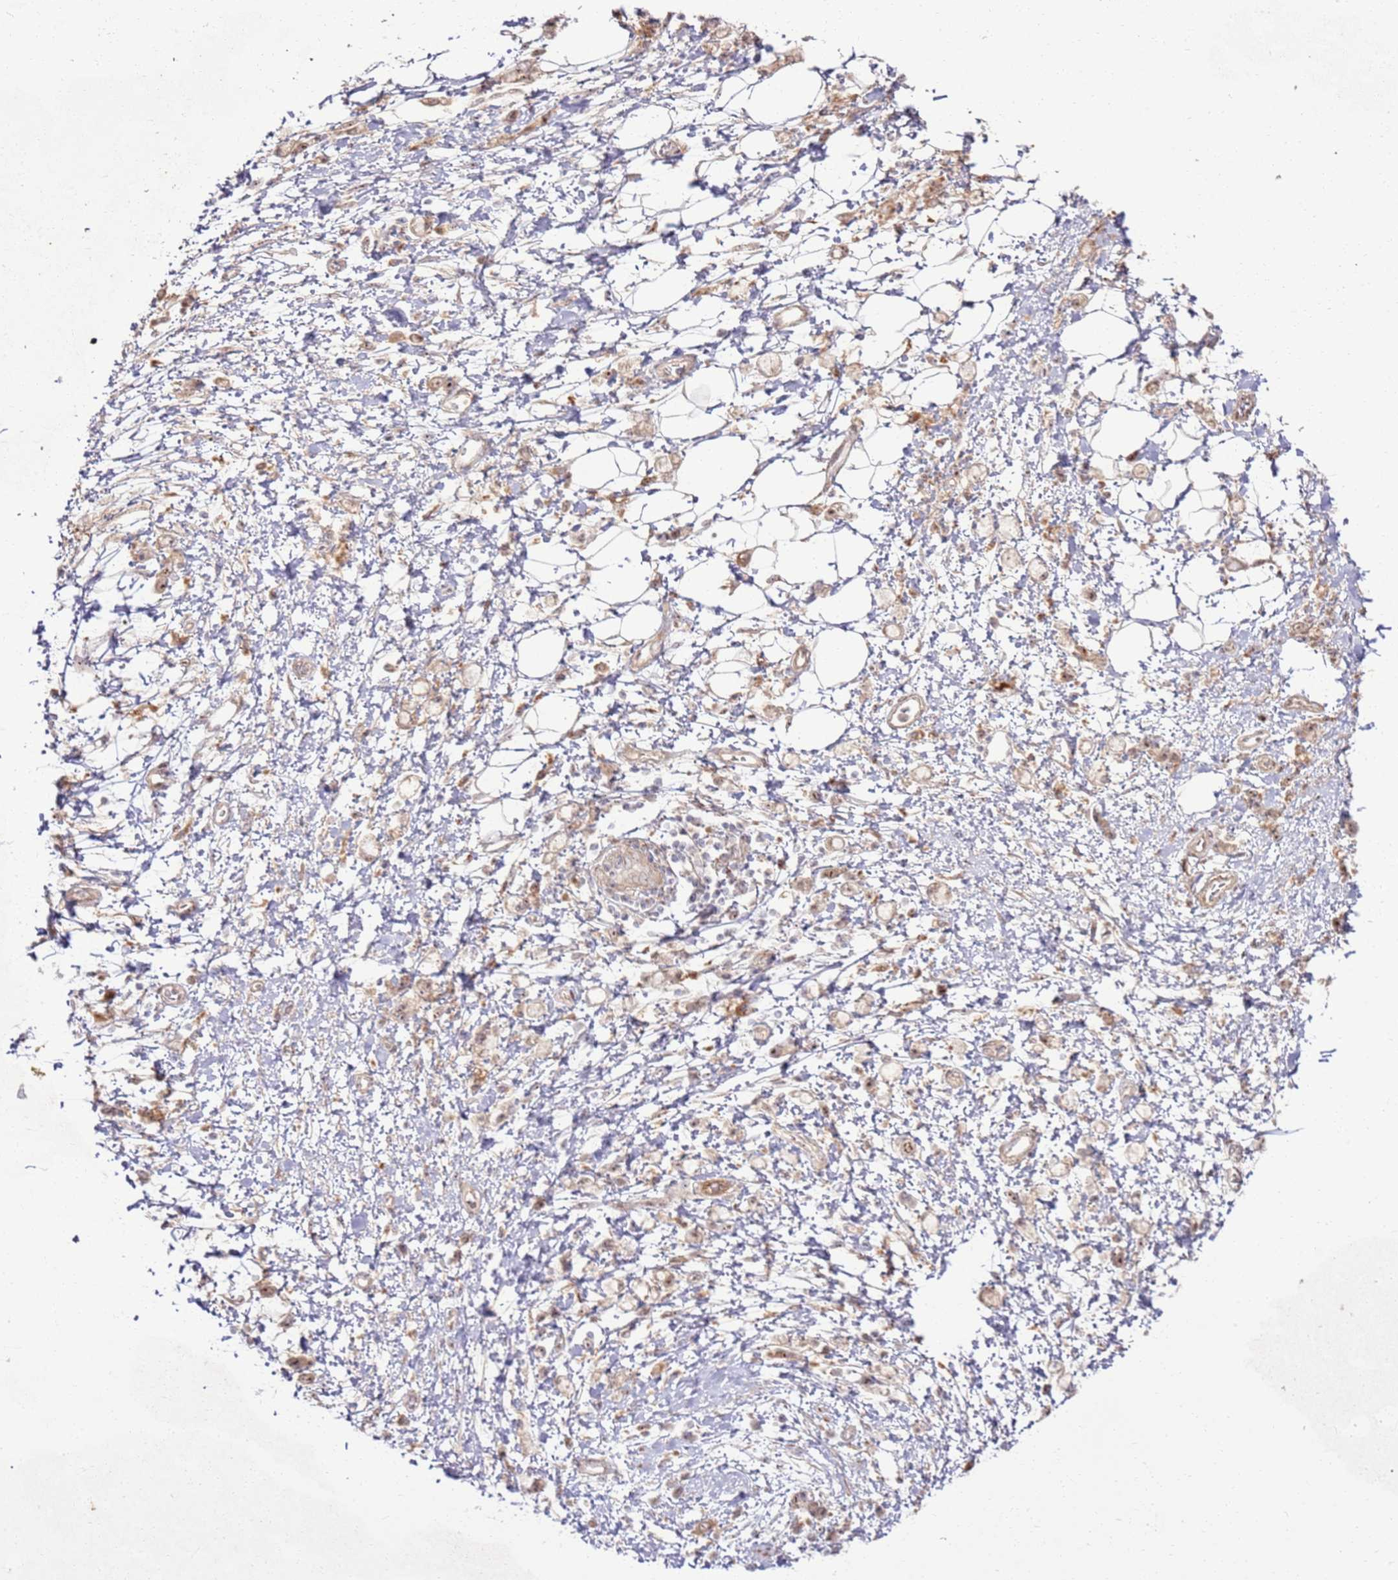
{"staining": {"intensity": "weak", "quantity": ">75%", "location": "cytoplasmic/membranous,nuclear"}, "tissue": "stomach cancer", "cell_type": "Tumor cells", "image_type": "cancer", "snomed": [{"axis": "morphology", "description": "Adenocarcinoma, NOS"}, {"axis": "topography", "description": "Stomach"}], "caption": "This micrograph exhibits IHC staining of stomach cancer, with low weak cytoplasmic/membranous and nuclear positivity in approximately >75% of tumor cells.", "gene": "CNPY1", "patient": {"sex": "female", "age": 60}}